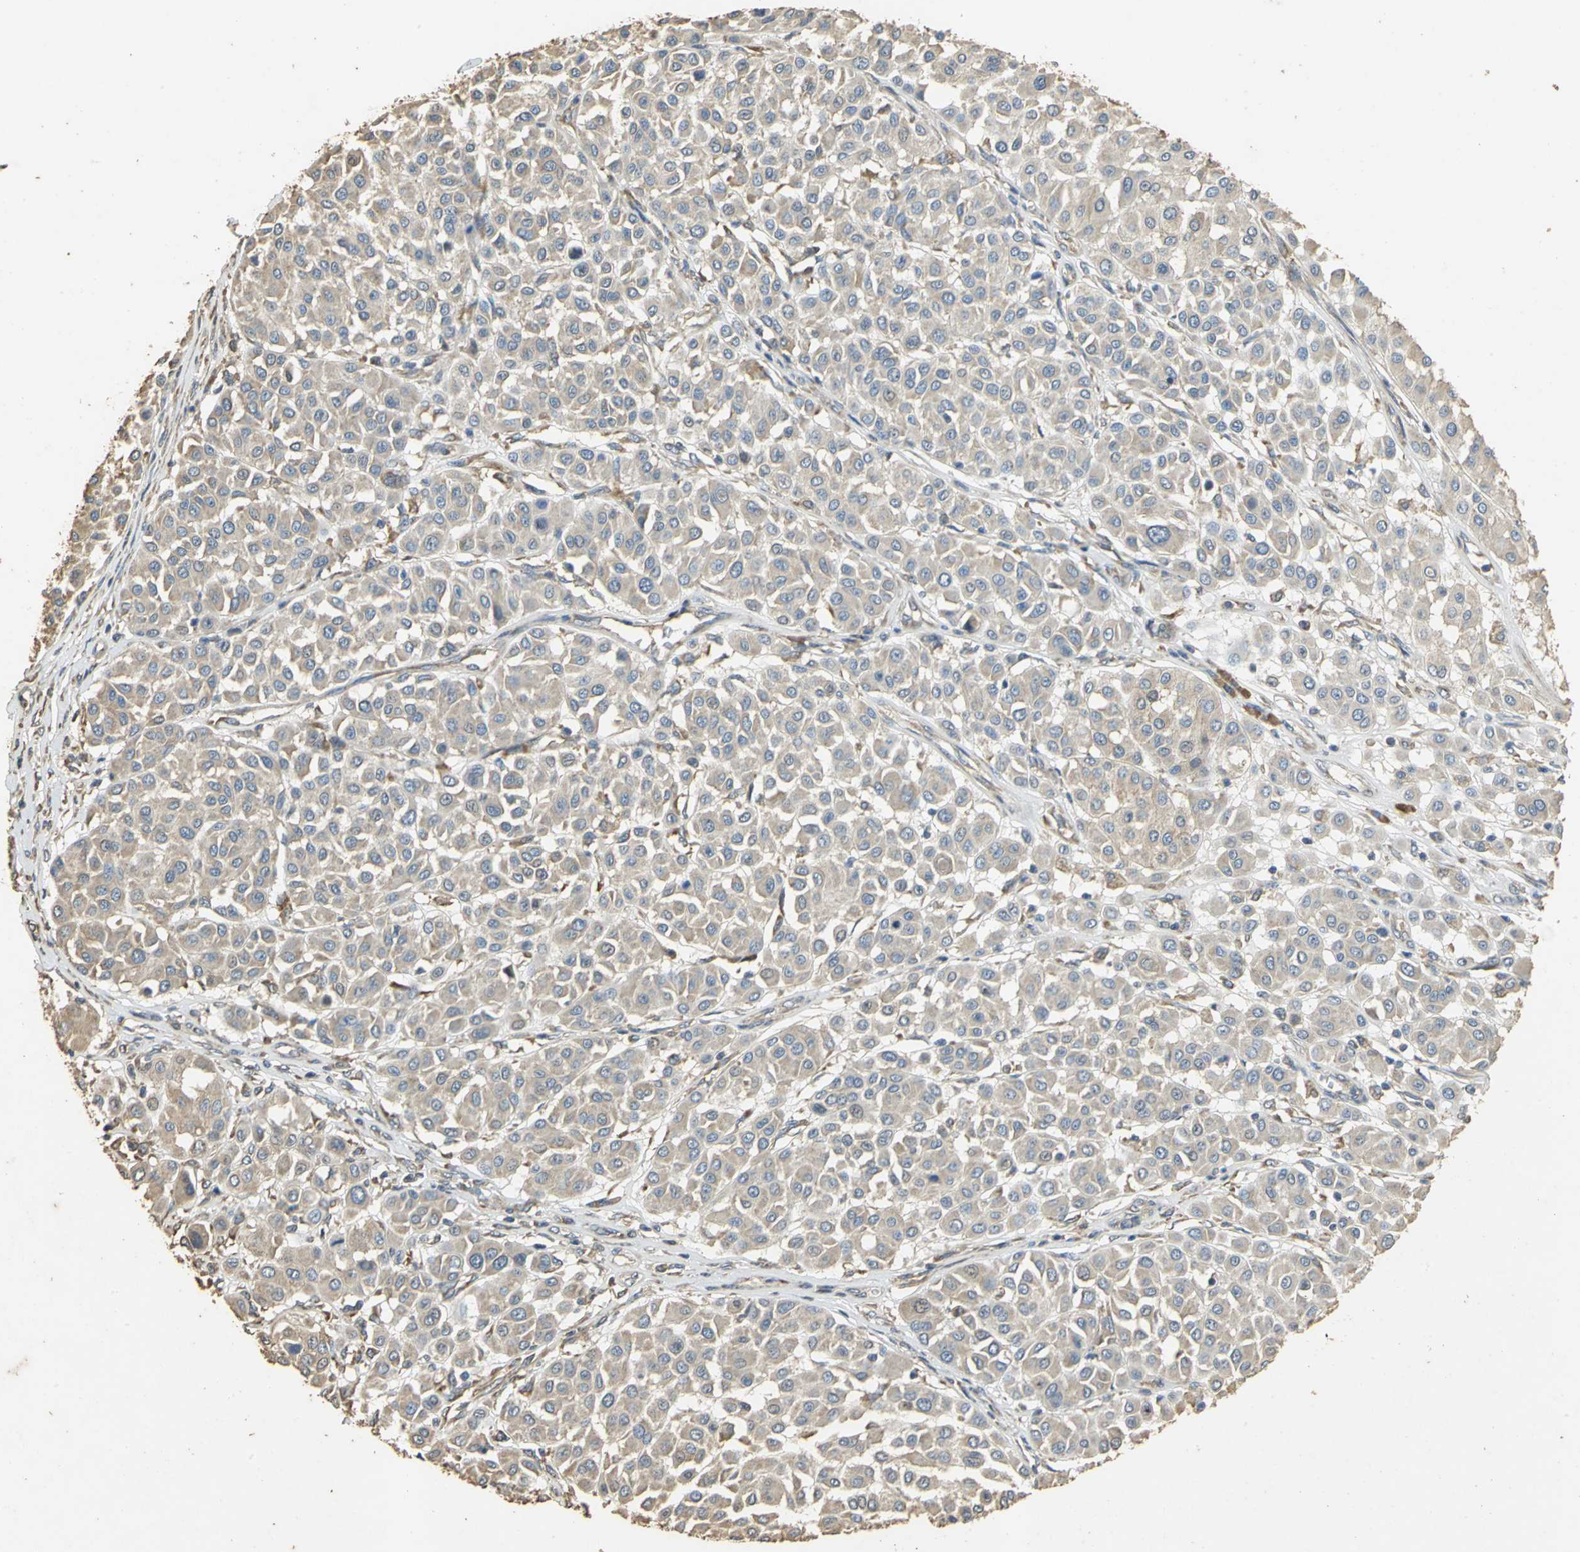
{"staining": {"intensity": "weak", "quantity": ">75%", "location": "cytoplasmic/membranous"}, "tissue": "melanoma", "cell_type": "Tumor cells", "image_type": "cancer", "snomed": [{"axis": "morphology", "description": "Malignant melanoma, Metastatic site"}, {"axis": "topography", "description": "Soft tissue"}], "caption": "Melanoma stained for a protein exhibits weak cytoplasmic/membranous positivity in tumor cells. (Stains: DAB (3,3'-diaminobenzidine) in brown, nuclei in blue, Microscopy: brightfield microscopy at high magnification).", "gene": "ACSL4", "patient": {"sex": "male", "age": 41}}